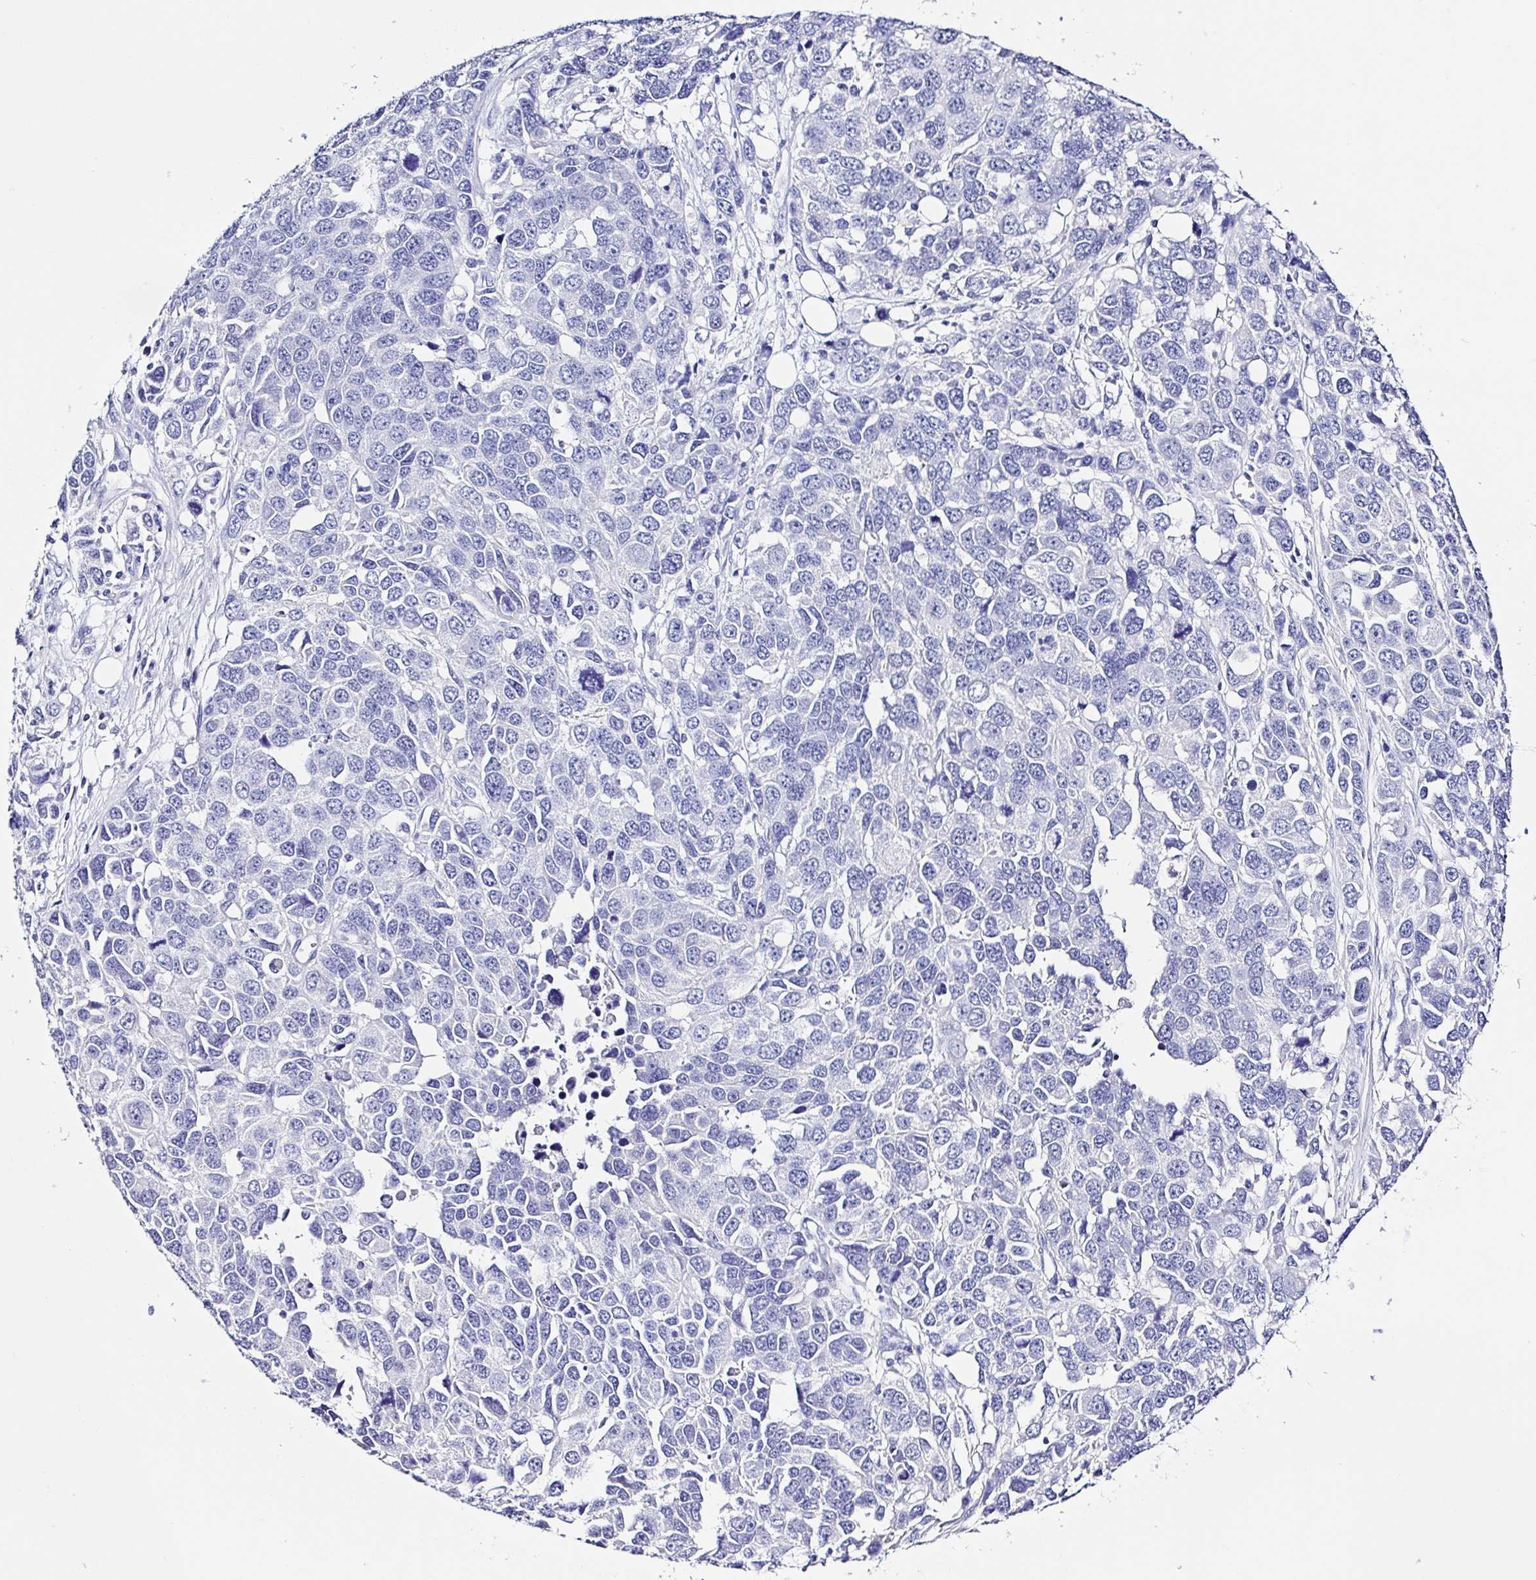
{"staining": {"intensity": "negative", "quantity": "none", "location": "none"}, "tissue": "ovarian cancer", "cell_type": "Tumor cells", "image_type": "cancer", "snomed": [{"axis": "morphology", "description": "Cystadenocarcinoma, serous, NOS"}, {"axis": "topography", "description": "Ovary"}], "caption": "Immunohistochemical staining of serous cystadenocarcinoma (ovarian) reveals no significant positivity in tumor cells.", "gene": "UGT3A1", "patient": {"sex": "female", "age": 76}}